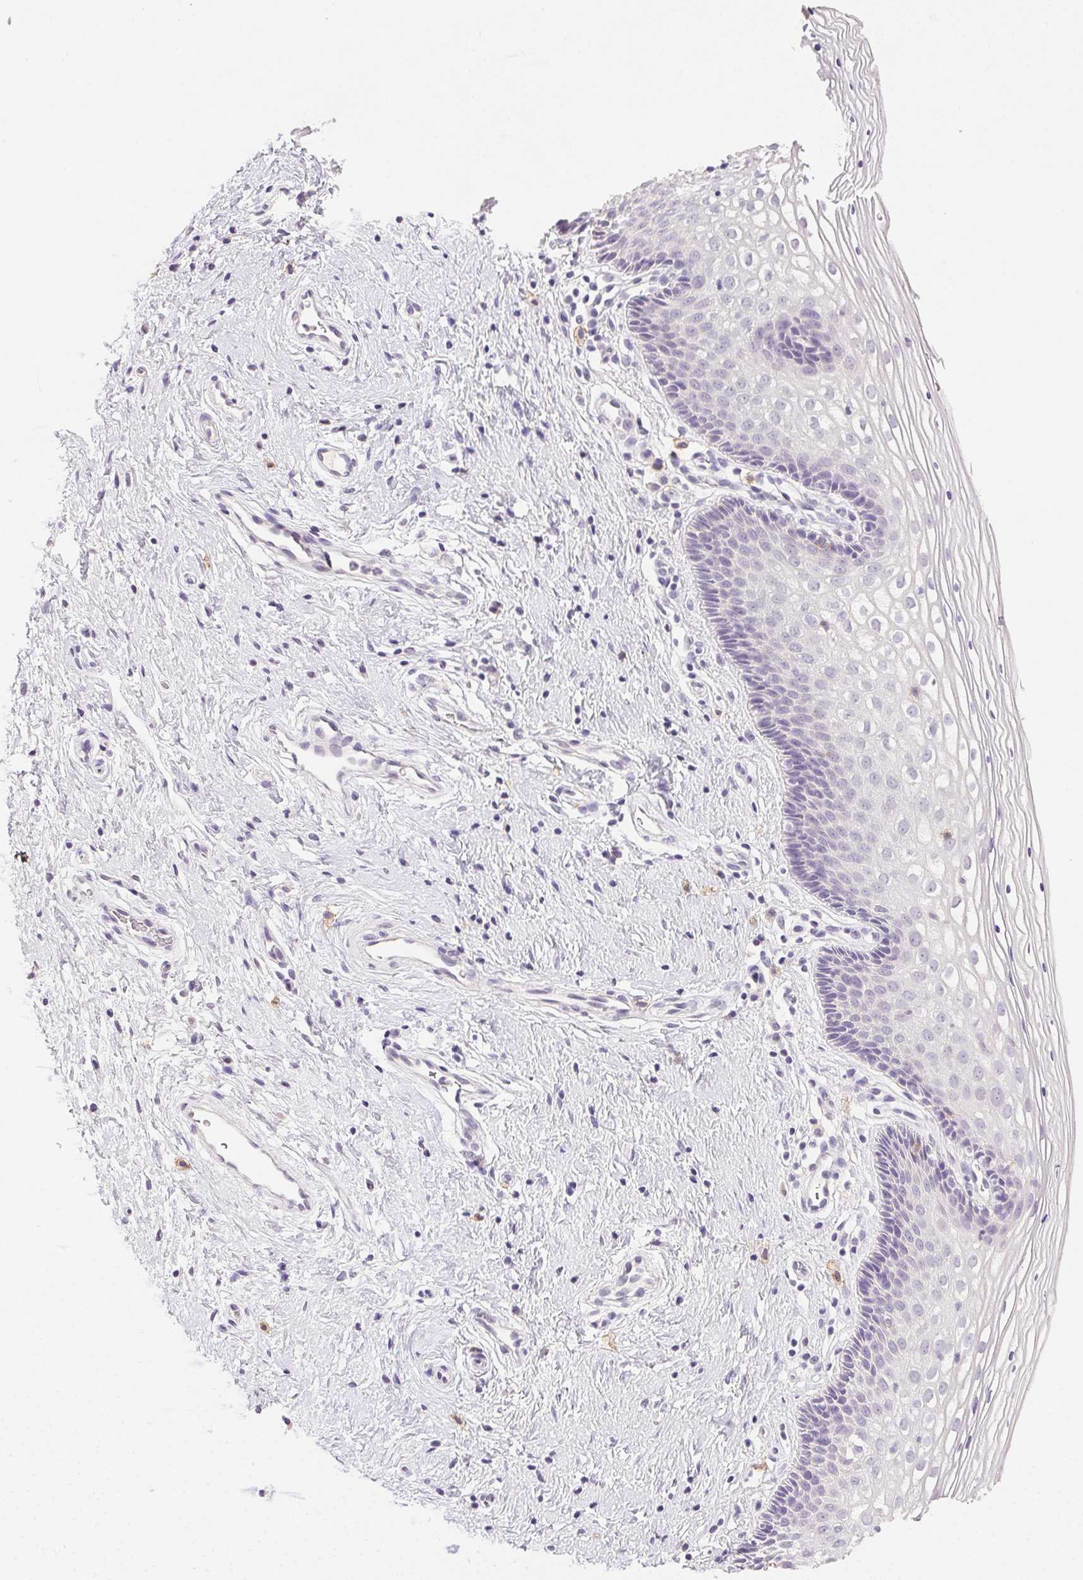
{"staining": {"intensity": "negative", "quantity": "none", "location": "none"}, "tissue": "cervix", "cell_type": "Glandular cells", "image_type": "normal", "snomed": [{"axis": "morphology", "description": "Normal tissue, NOS"}, {"axis": "topography", "description": "Cervix"}], "caption": "DAB (3,3'-diaminobenzidine) immunohistochemical staining of benign human cervix displays no significant positivity in glandular cells. (DAB (3,3'-diaminobenzidine) immunohistochemistry (IHC) visualized using brightfield microscopy, high magnification).", "gene": "AKAP5", "patient": {"sex": "female", "age": 34}}